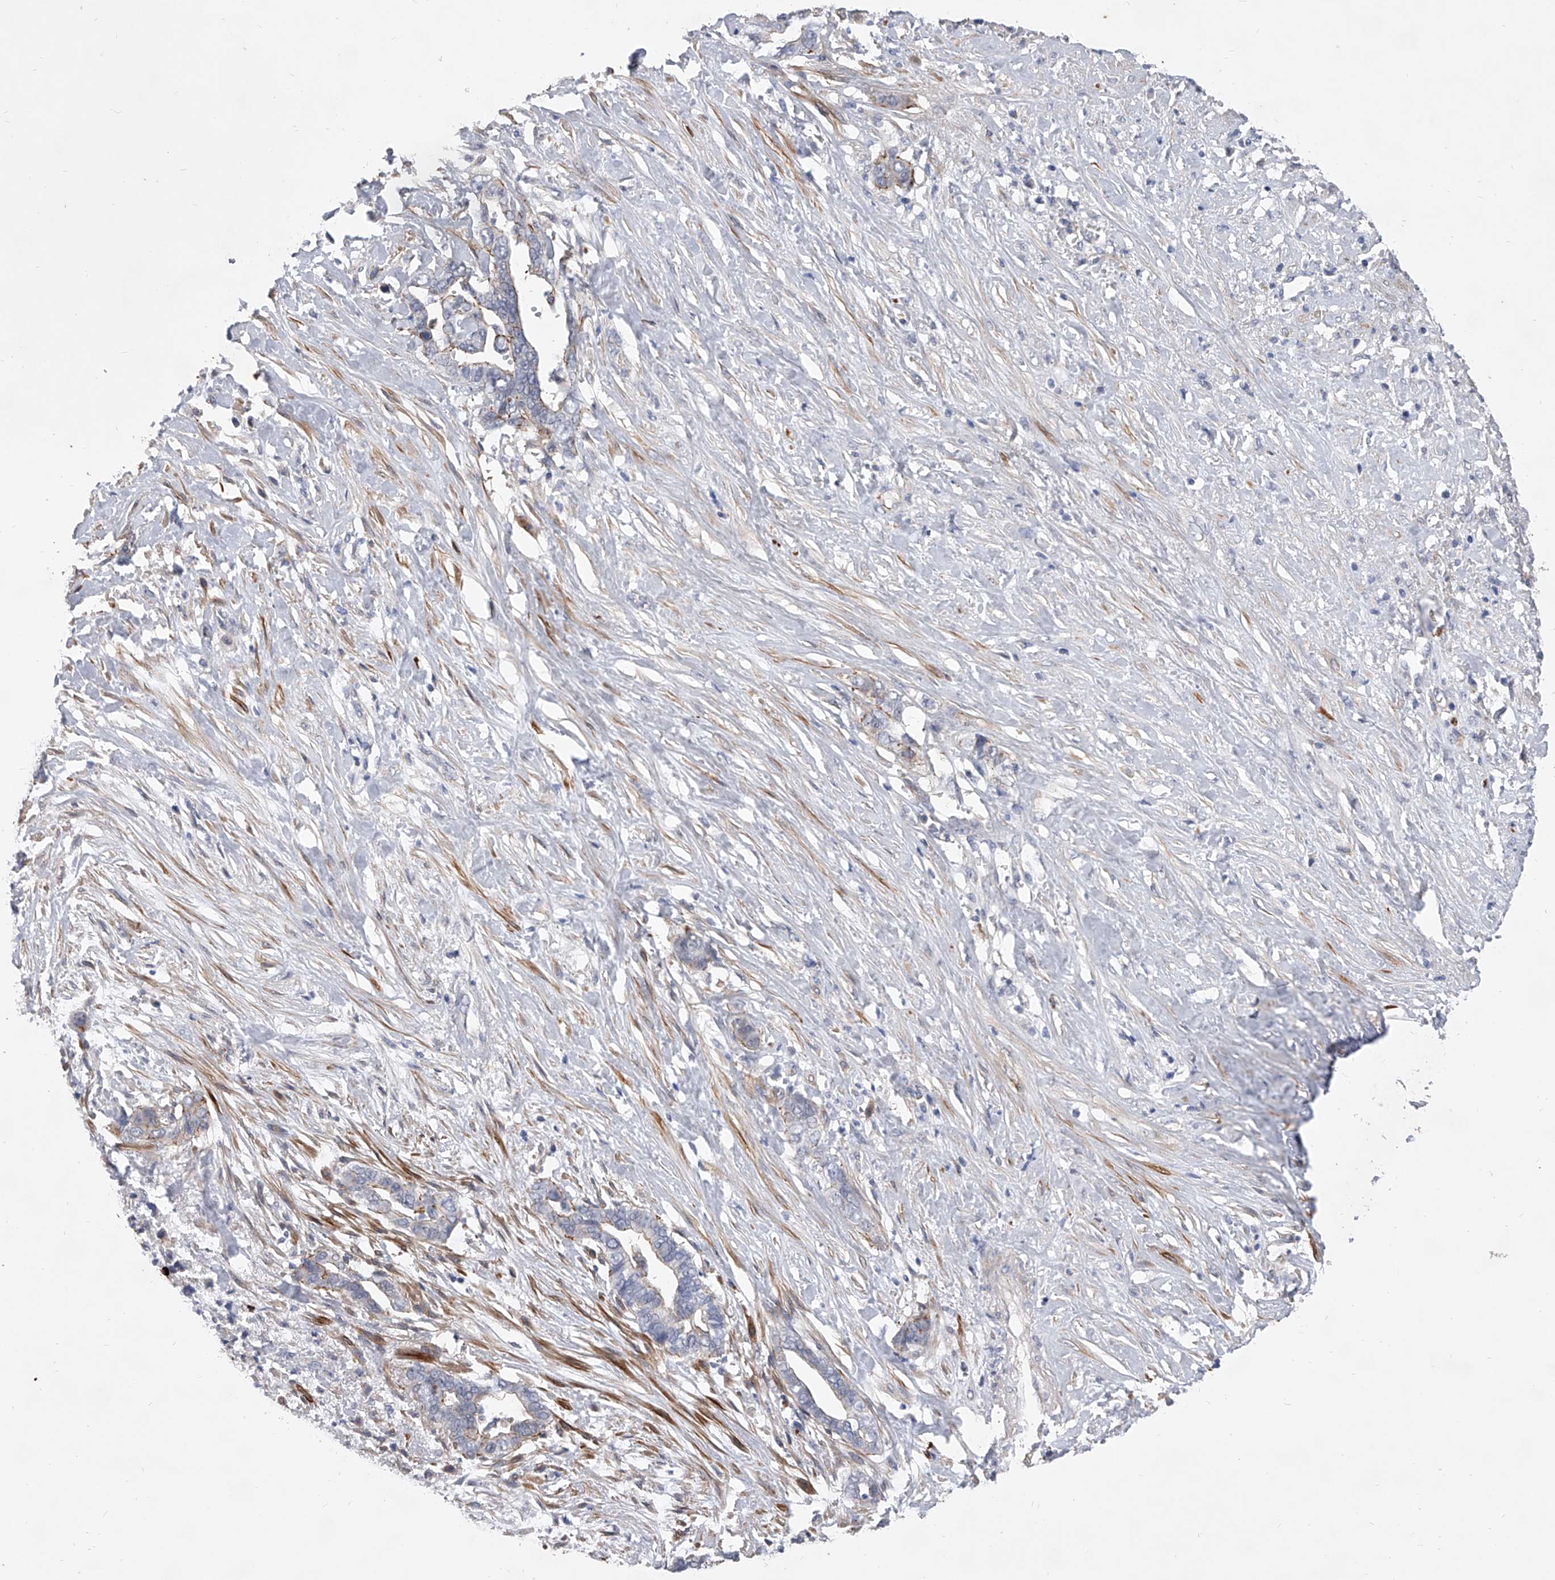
{"staining": {"intensity": "weak", "quantity": "<25%", "location": "cytoplasmic/membranous"}, "tissue": "liver cancer", "cell_type": "Tumor cells", "image_type": "cancer", "snomed": [{"axis": "morphology", "description": "Cholangiocarcinoma"}, {"axis": "topography", "description": "Liver"}], "caption": "An immunohistochemistry image of liver cholangiocarcinoma is shown. There is no staining in tumor cells of liver cholangiocarcinoma.", "gene": "MINDY4", "patient": {"sex": "female", "age": 79}}